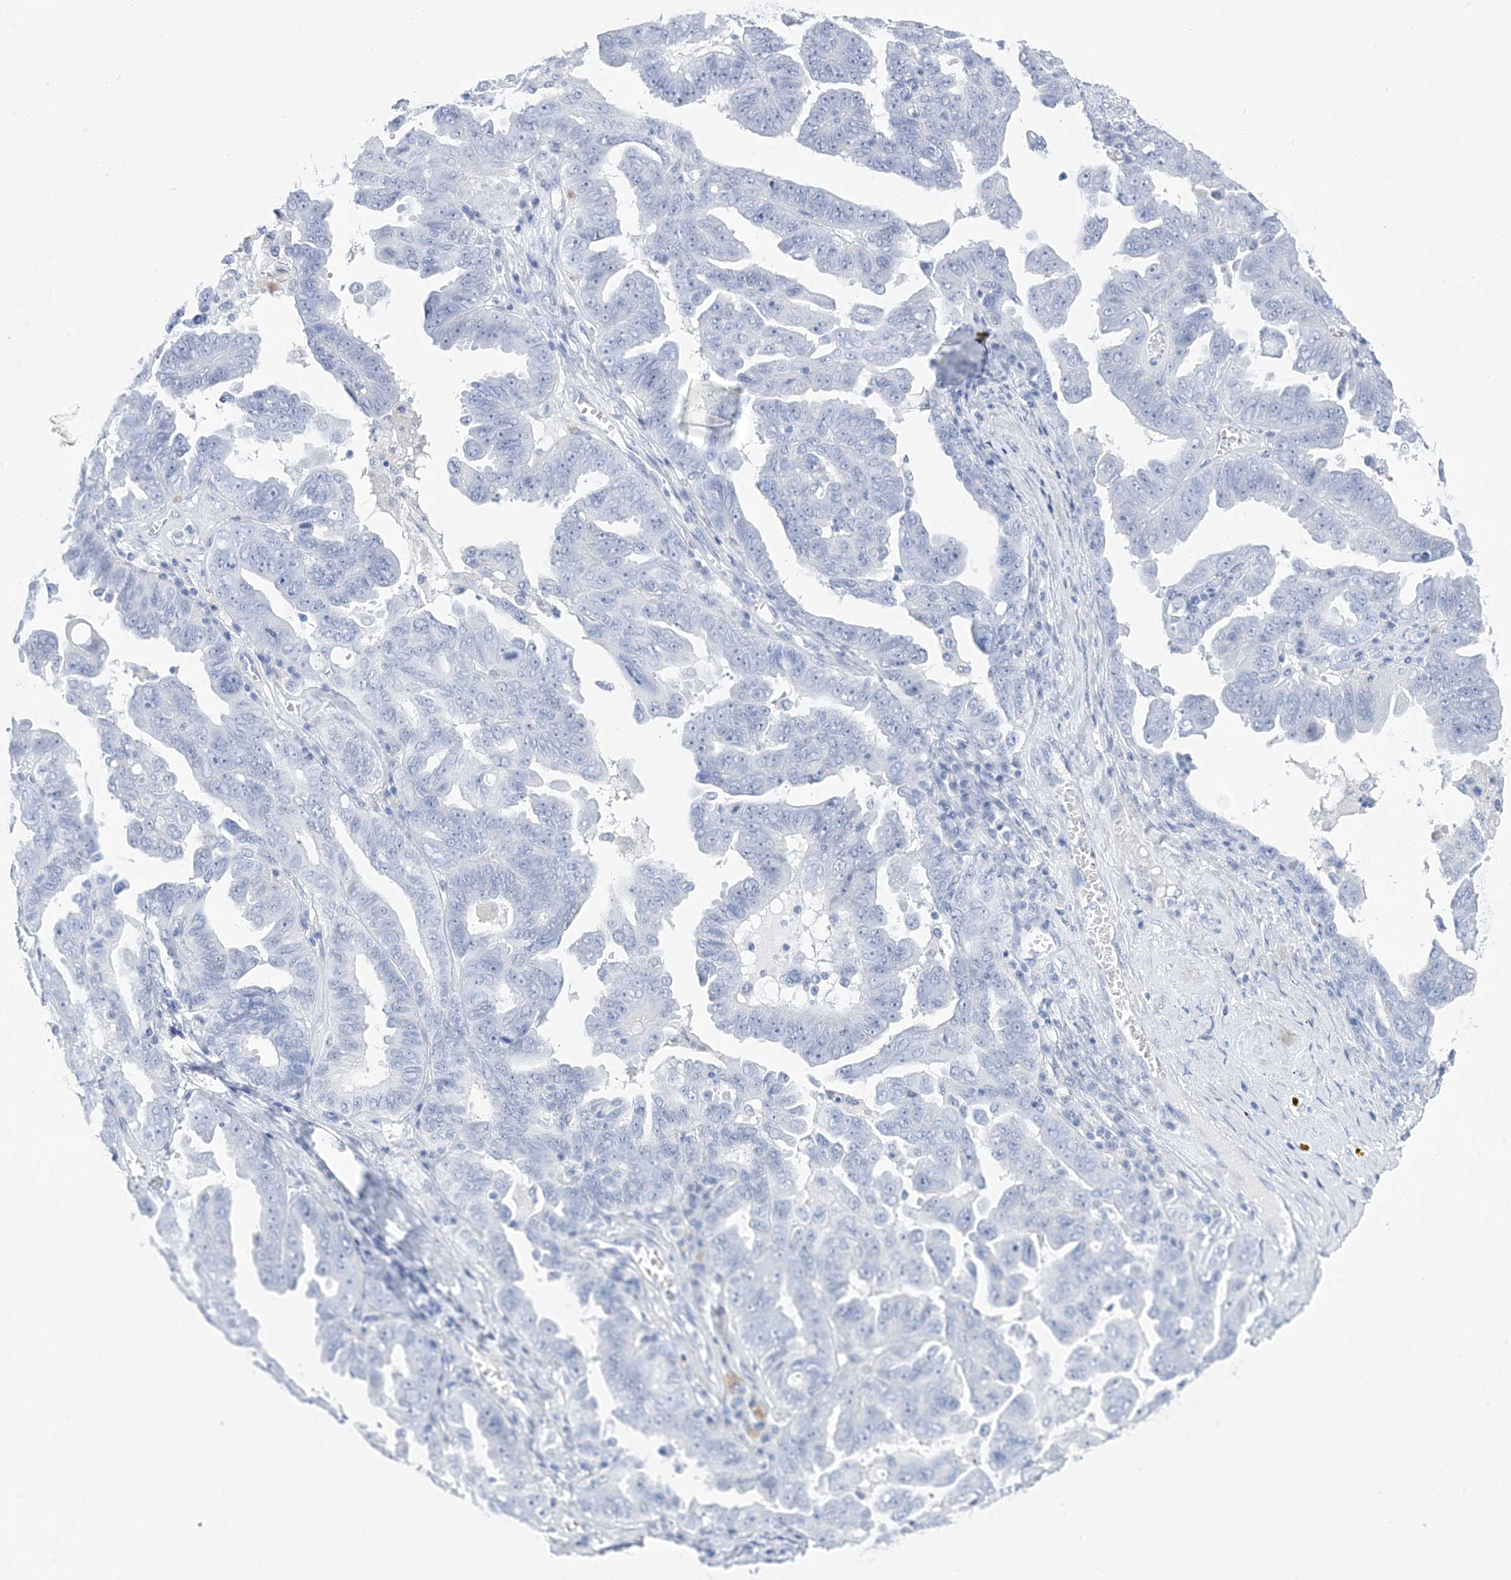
{"staining": {"intensity": "negative", "quantity": "none", "location": "none"}, "tissue": "ovarian cancer", "cell_type": "Tumor cells", "image_type": "cancer", "snomed": [{"axis": "morphology", "description": "Carcinoma, endometroid"}, {"axis": "topography", "description": "Ovary"}], "caption": "Ovarian endometroid carcinoma stained for a protein using IHC exhibits no positivity tumor cells.", "gene": "SH3YL1", "patient": {"sex": "female", "age": 62}}